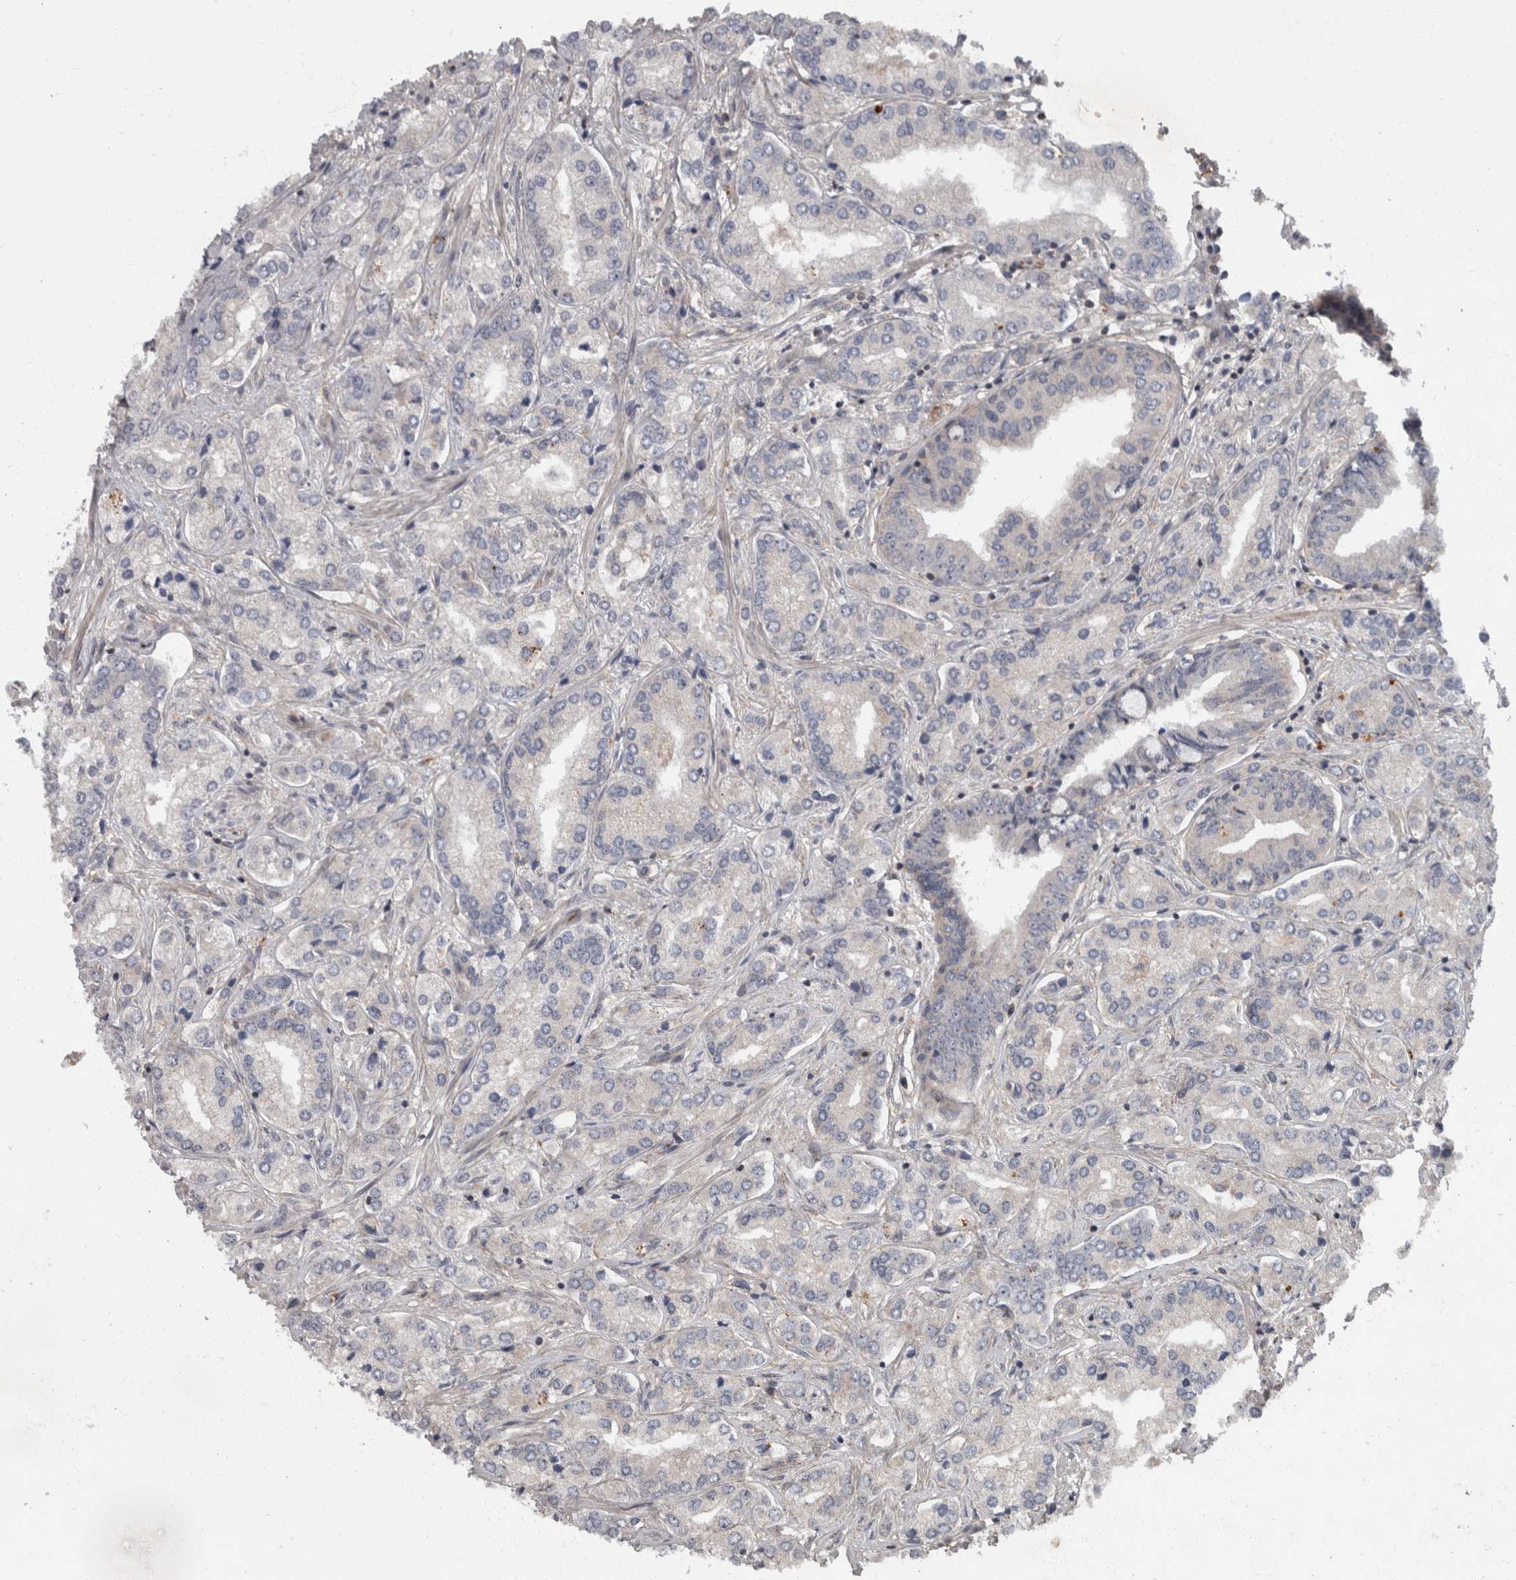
{"staining": {"intensity": "negative", "quantity": "none", "location": "none"}, "tissue": "prostate cancer", "cell_type": "Tumor cells", "image_type": "cancer", "snomed": [{"axis": "morphology", "description": "Adenocarcinoma, High grade"}, {"axis": "topography", "description": "Prostate"}], "caption": "Photomicrograph shows no protein positivity in tumor cells of prostate cancer tissue.", "gene": "VEGFD", "patient": {"sex": "male", "age": 66}}